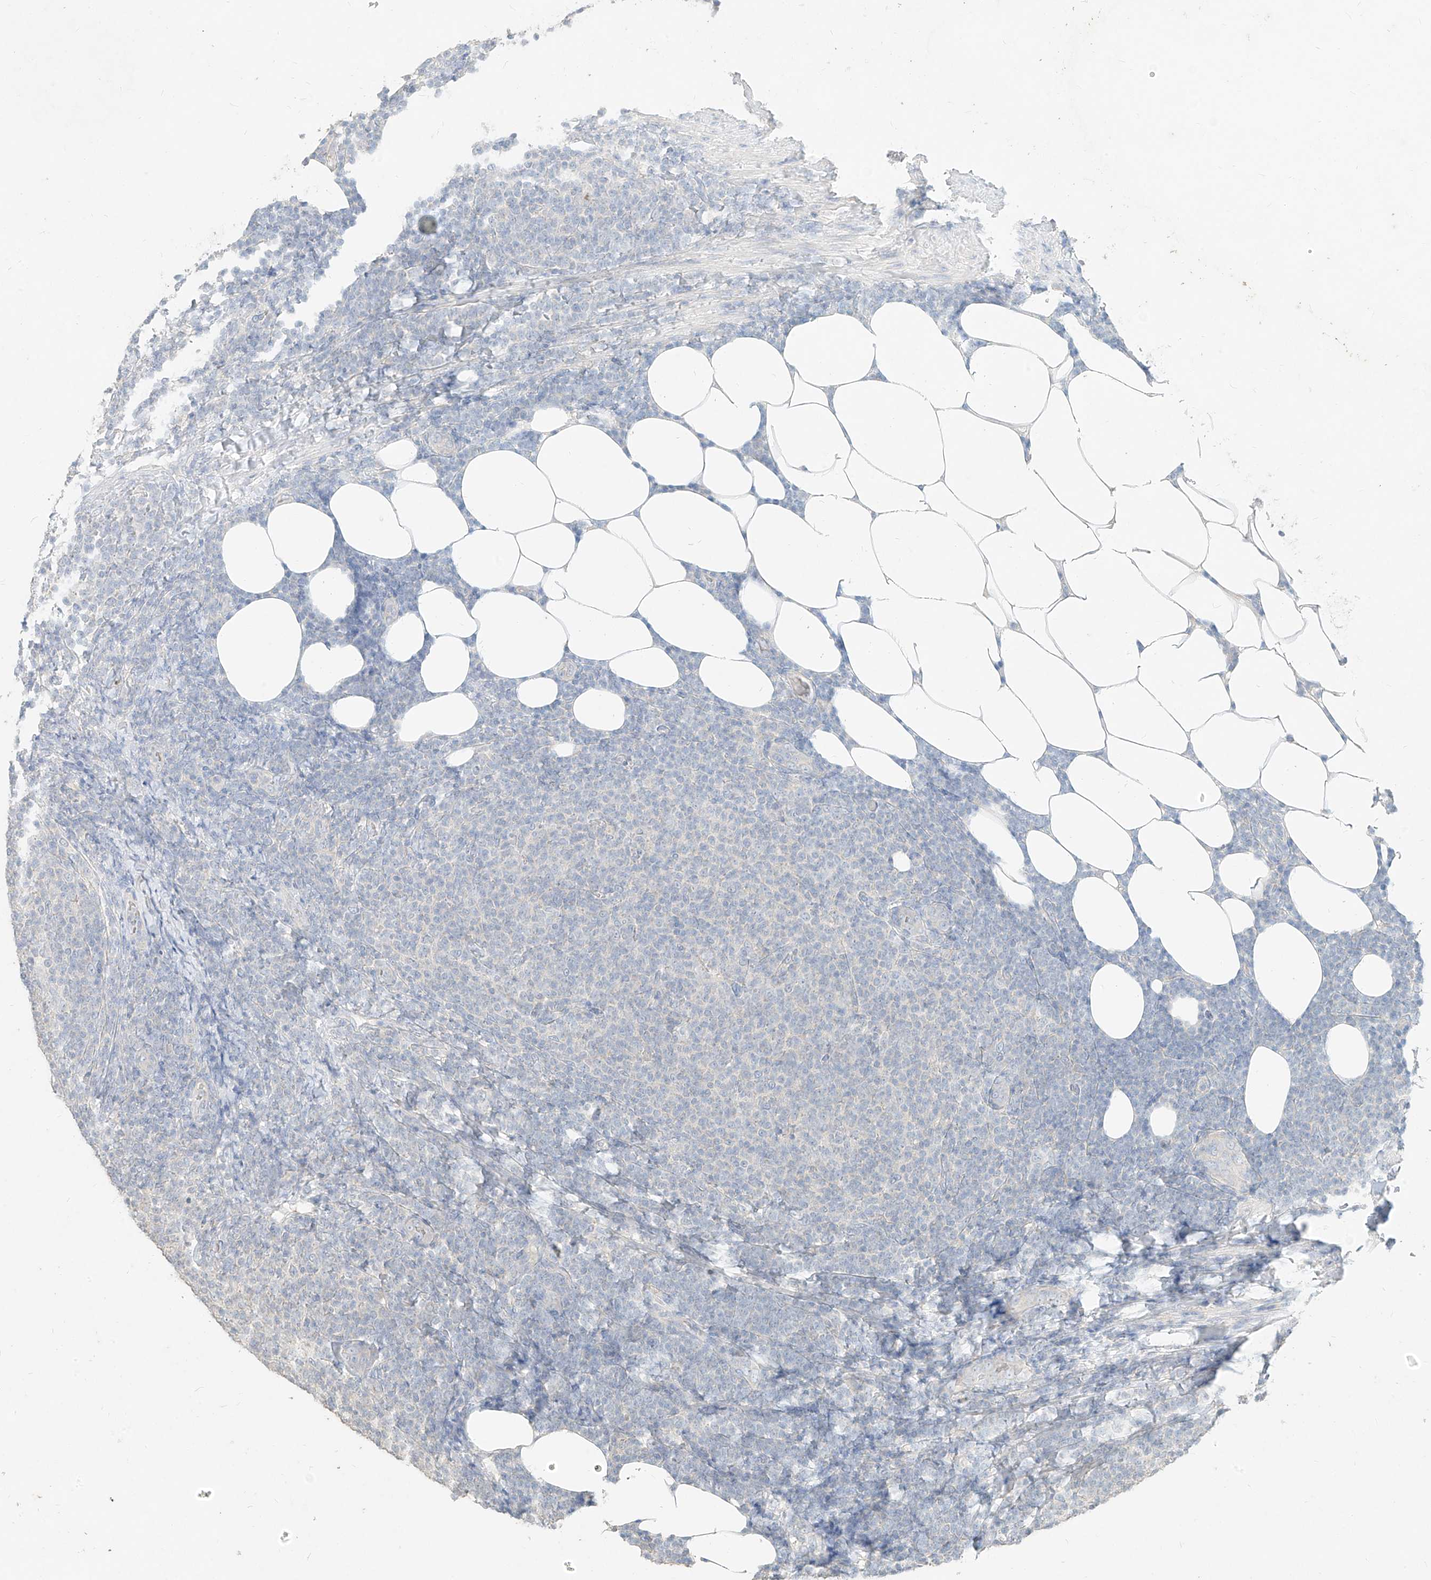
{"staining": {"intensity": "negative", "quantity": "none", "location": "none"}, "tissue": "lymphoma", "cell_type": "Tumor cells", "image_type": "cancer", "snomed": [{"axis": "morphology", "description": "Malignant lymphoma, non-Hodgkin's type, Low grade"}, {"axis": "topography", "description": "Lymph node"}], "caption": "High magnification brightfield microscopy of lymphoma stained with DAB (brown) and counterstained with hematoxylin (blue): tumor cells show no significant expression. The staining was performed using DAB to visualize the protein expression in brown, while the nuclei were stained in blue with hematoxylin (Magnification: 20x).", "gene": "ZZEF1", "patient": {"sex": "male", "age": 66}}